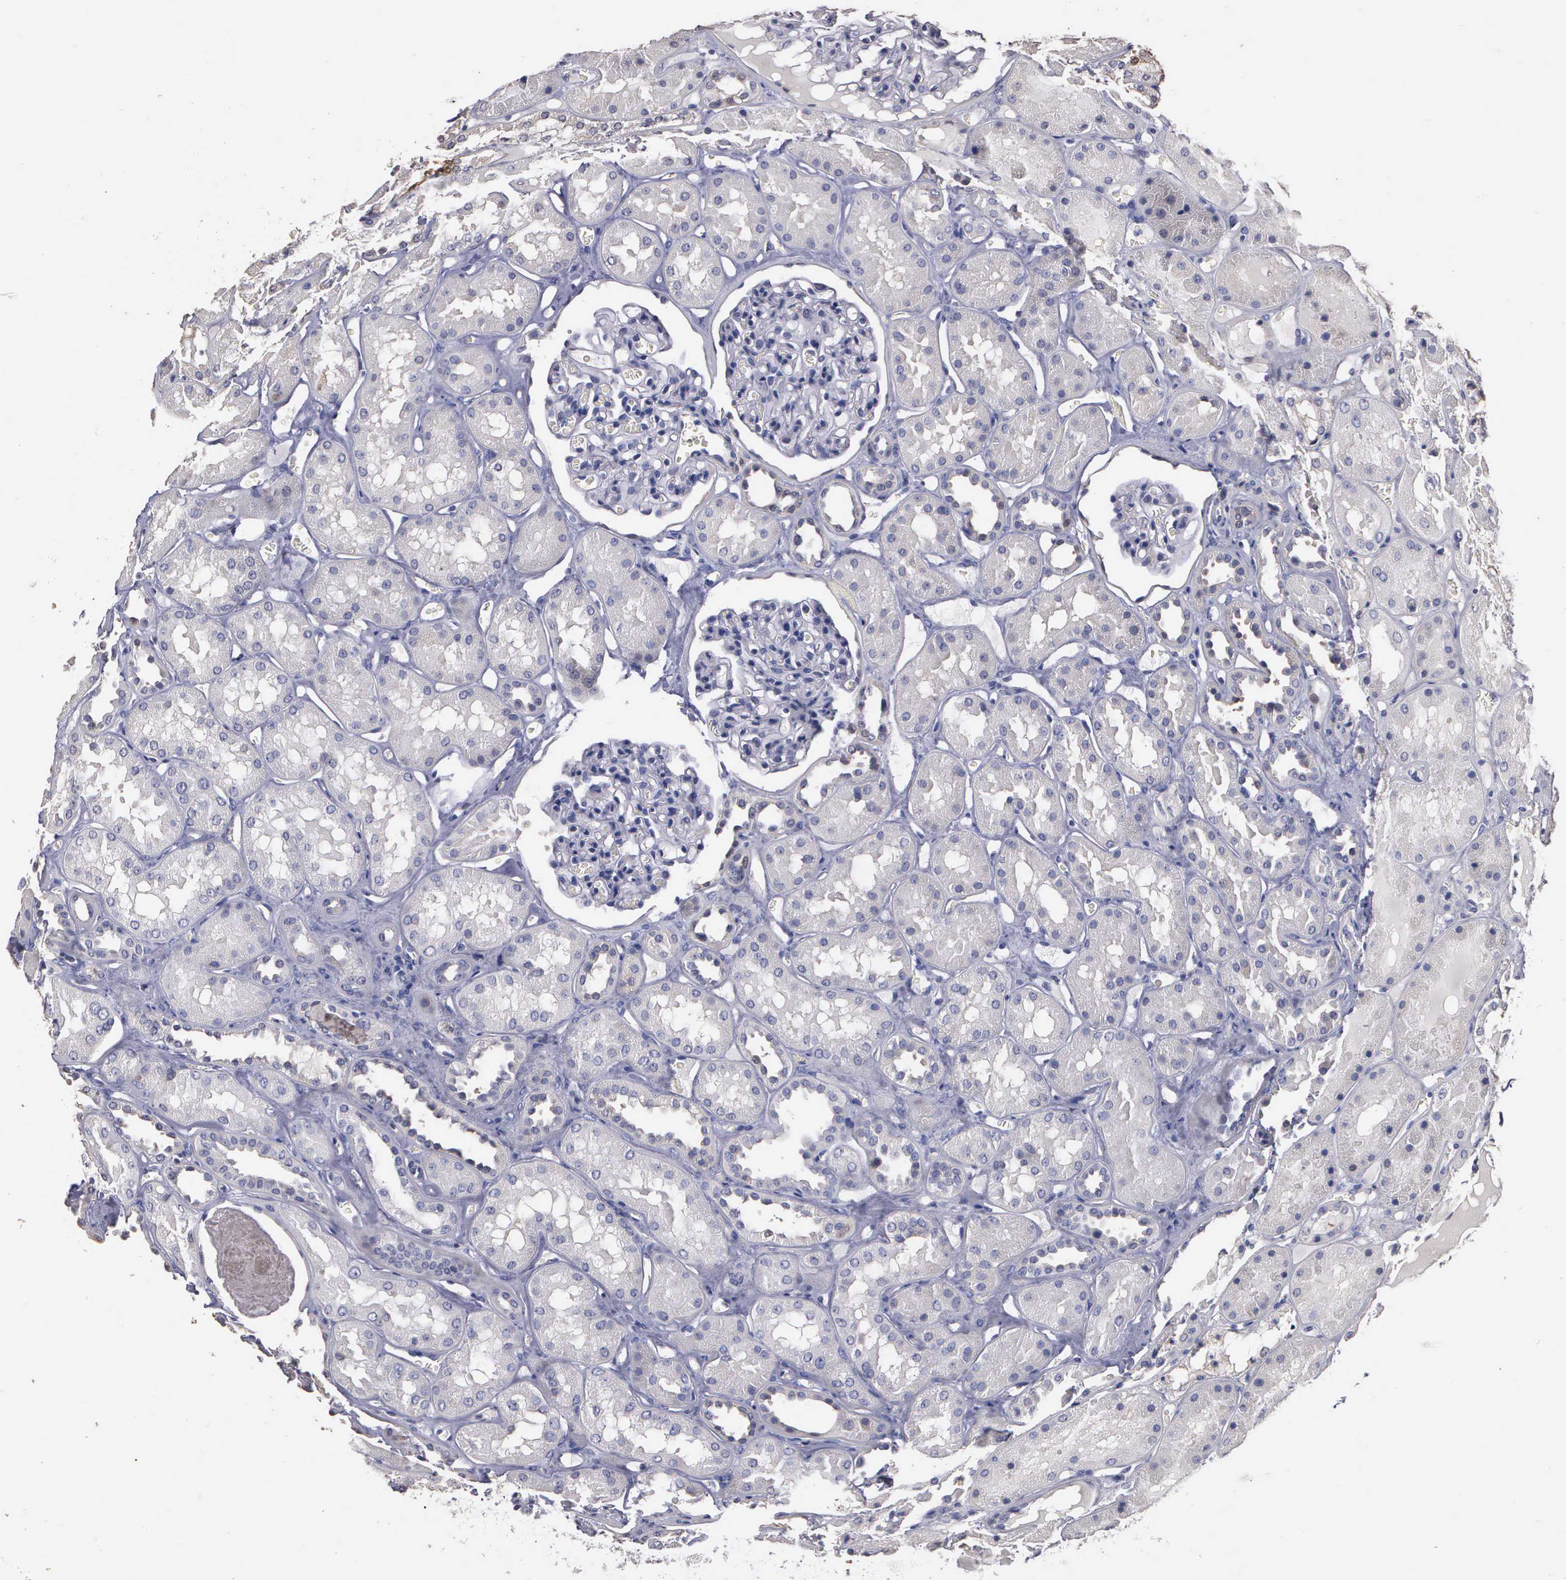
{"staining": {"intensity": "negative", "quantity": "none", "location": "none"}, "tissue": "kidney", "cell_type": "Cells in glomeruli", "image_type": "normal", "snomed": [{"axis": "morphology", "description": "Normal tissue, NOS"}, {"axis": "topography", "description": "Kidney"}, {"axis": "topography", "description": "Urinary bladder"}], "caption": "A high-resolution image shows immunohistochemistry staining of normal kidney, which displays no significant positivity in cells in glomeruli. (Brightfield microscopy of DAB (3,3'-diaminobenzidine) immunohistochemistry at high magnification).", "gene": "ENO3", "patient": {"sex": "male", "age": 64}}